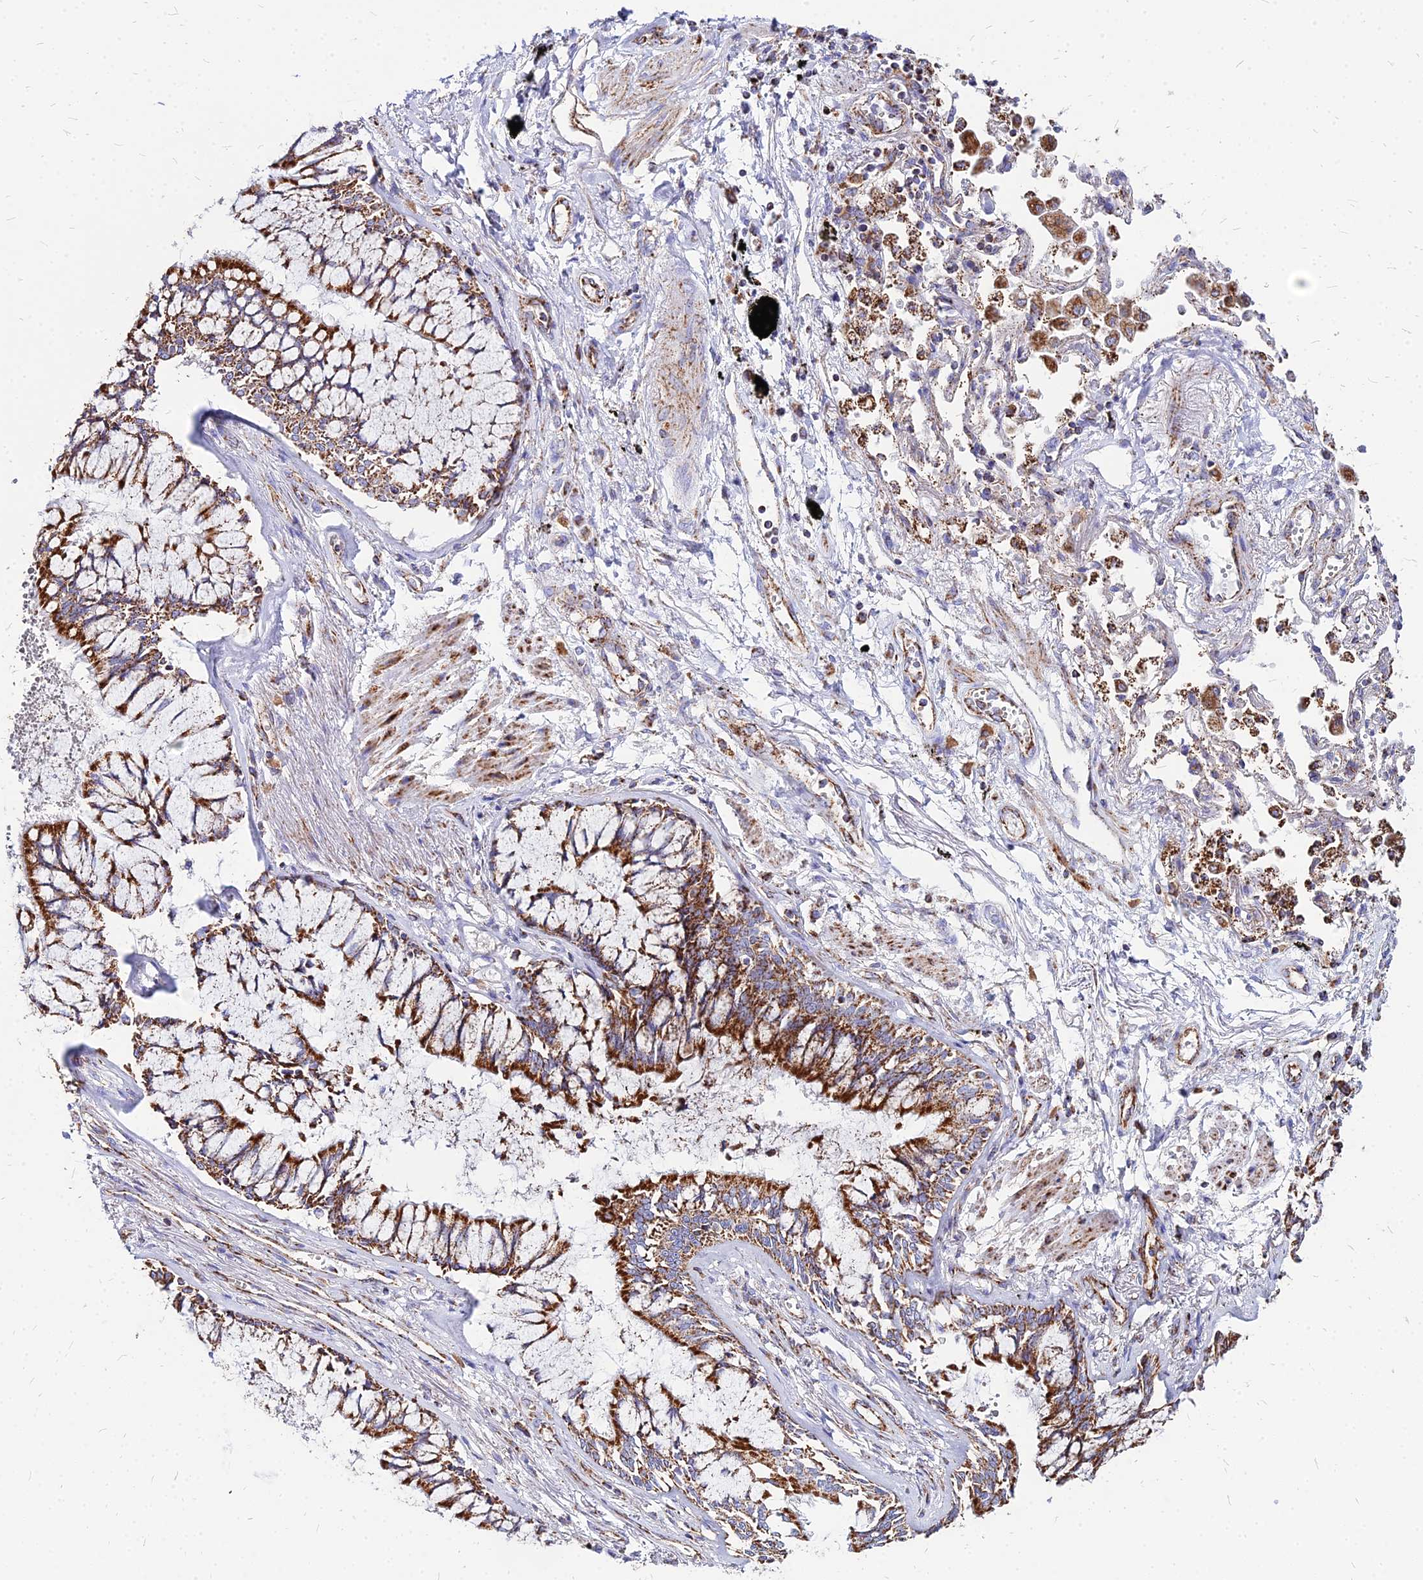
{"staining": {"intensity": "strong", "quantity": ">75%", "location": "cytoplasmic/membranous"}, "tissue": "lung cancer", "cell_type": "Tumor cells", "image_type": "cancer", "snomed": [{"axis": "morphology", "description": "Adenocarcinoma, NOS"}, {"axis": "topography", "description": "Lung"}], "caption": "Immunohistochemistry (IHC) of human lung cancer shows high levels of strong cytoplasmic/membranous staining in approximately >75% of tumor cells. (DAB (3,3'-diaminobenzidine) = brown stain, brightfield microscopy at high magnification).", "gene": "DLD", "patient": {"sex": "male", "age": 67}}